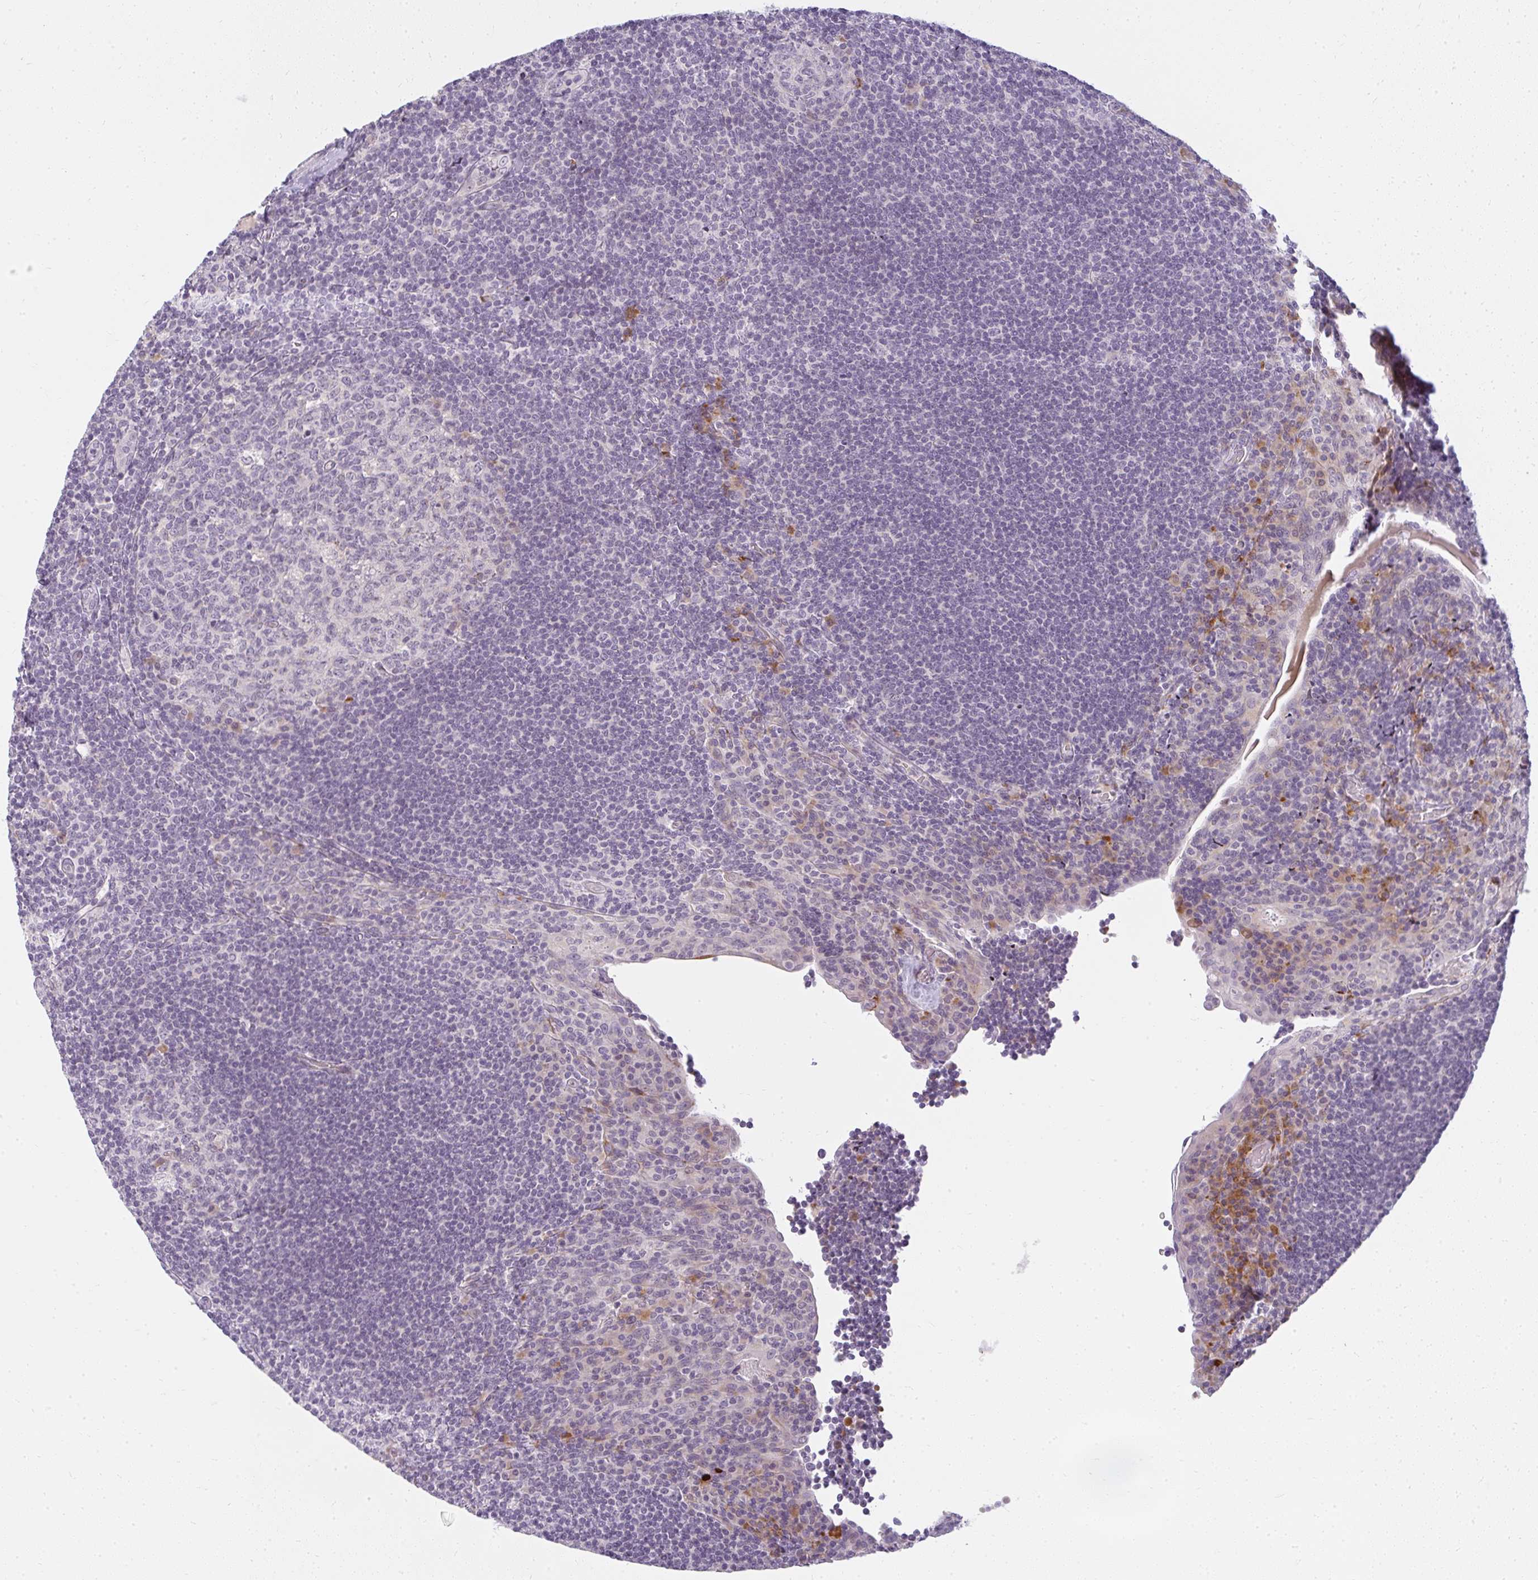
{"staining": {"intensity": "negative", "quantity": "none", "location": "none"}, "tissue": "tonsil", "cell_type": "Germinal center cells", "image_type": "normal", "snomed": [{"axis": "morphology", "description": "Normal tissue, NOS"}, {"axis": "topography", "description": "Tonsil"}], "caption": "Immunohistochemistry (IHC) photomicrograph of normal tonsil: tonsil stained with DAB reveals no significant protein staining in germinal center cells. The staining was performed using DAB to visualize the protein expression in brown, while the nuclei were stained in blue with hematoxylin (Magnification: 20x).", "gene": "ZFYVE26", "patient": {"sex": "male", "age": 17}}